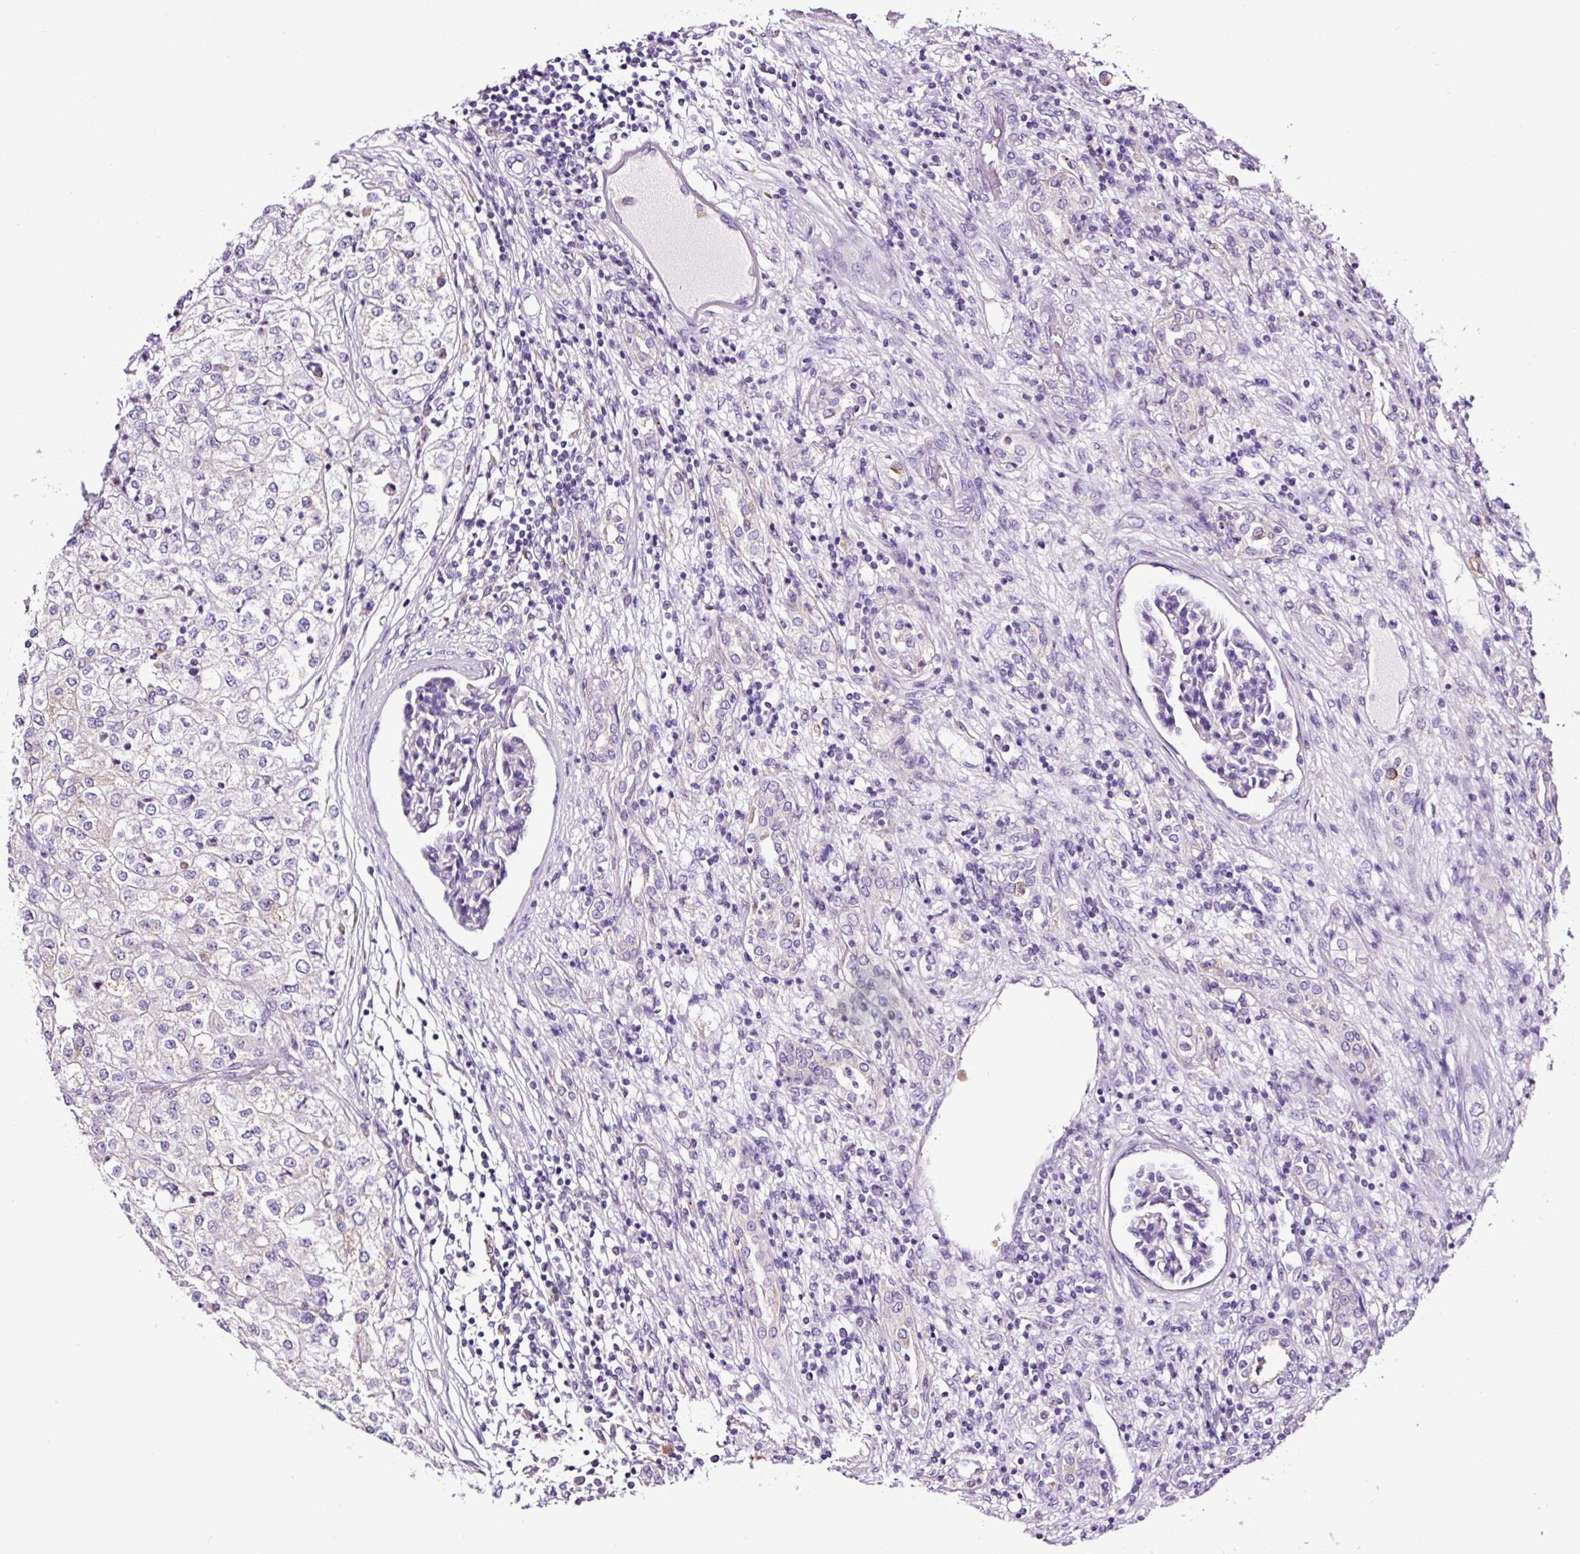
{"staining": {"intensity": "negative", "quantity": "none", "location": "none"}, "tissue": "renal cancer", "cell_type": "Tumor cells", "image_type": "cancer", "snomed": [{"axis": "morphology", "description": "Adenocarcinoma, NOS"}, {"axis": "topography", "description": "Kidney"}], "caption": "High magnification brightfield microscopy of renal cancer (adenocarcinoma) stained with DAB (3,3'-diaminobenzidine) (brown) and counterstained with hematoxylin (blue): tumor cells show no significant staining.", "gene": "FBXL7", "patient": {"sex": "female", "age": 54}}